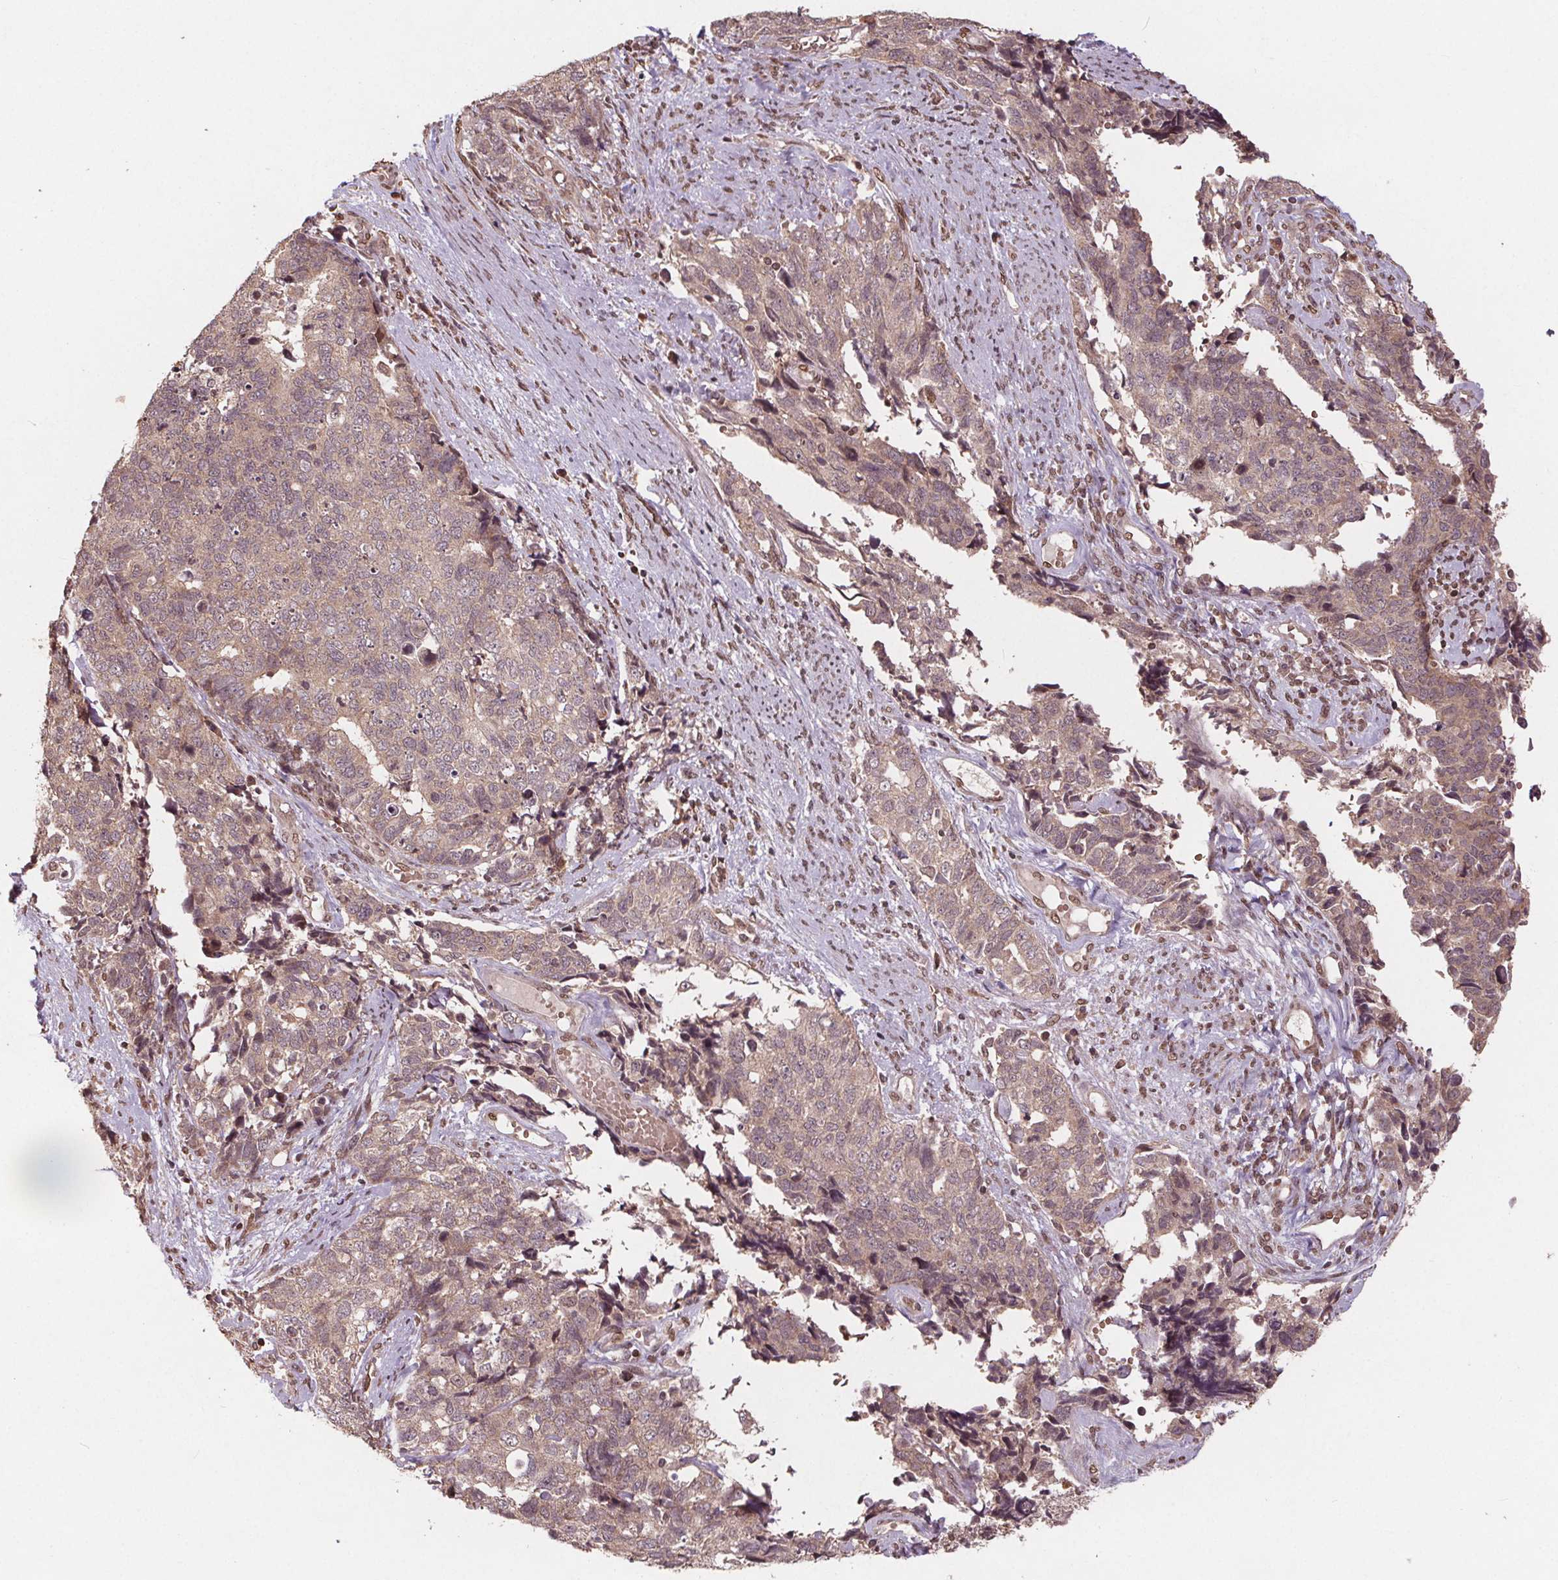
{"staining": {"intensity": "weak", "quantity": ">75%", "location": "cytoplasmic/membranous,nuclear"}, "tissue": "cervical cancer", "cell_type": "Tumor cells", "image_type": "cancer", "snomed": [{"axis": "morphology", "description": "Squamous cell carcinoma, NOS"}, {"axis": "topography", "description": "Cervix"}], "caption": "Tumor cells show low levels of weak cytoplasmic/membranous and nuclear staining in about >75% of cells in human cervical cancer (squamous cell carcinoma).", "gene": "HIF1AN", "patient": {"sex": "female", "age": 63}}